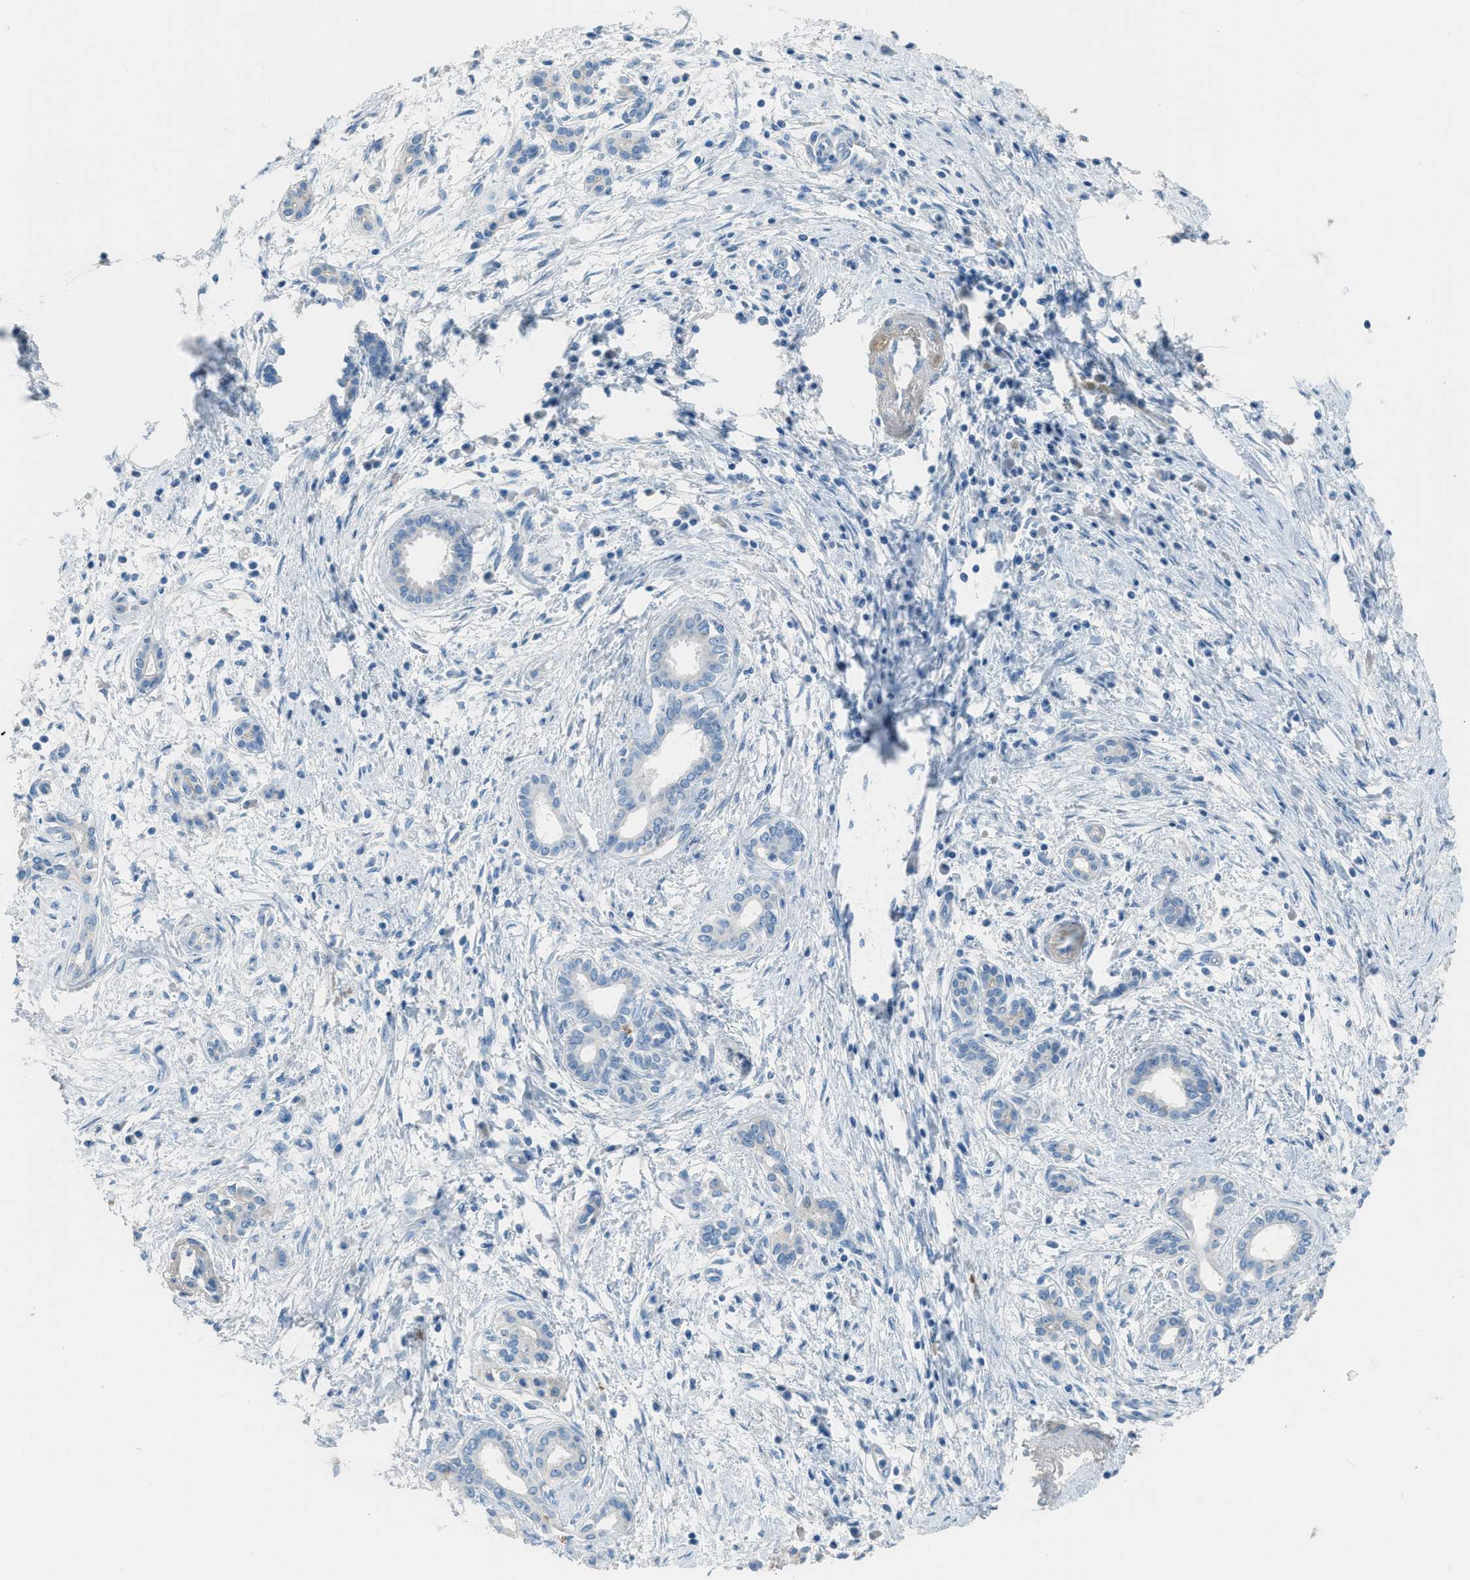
{"staining": {"intensity": "negative", "quantity": "none", "location": "none"}, "tissue": "pancreatic cancer", "cell_type": "Tumor cells", "image_type": "cancer", "snomed": [{"axis": "morphology", "description": "Adenocarcinoma, NOS"}, {"axis": "topography", "description": "Pancreas"}], "caption": "A high-resolution image shows immunohistochemistry staining of pancreatic adenocarcinoma, which demonstrates no significant positivity in tumor cells.", "gene": "TIMD4", "patient": {"sex": "female", "age": 70}}